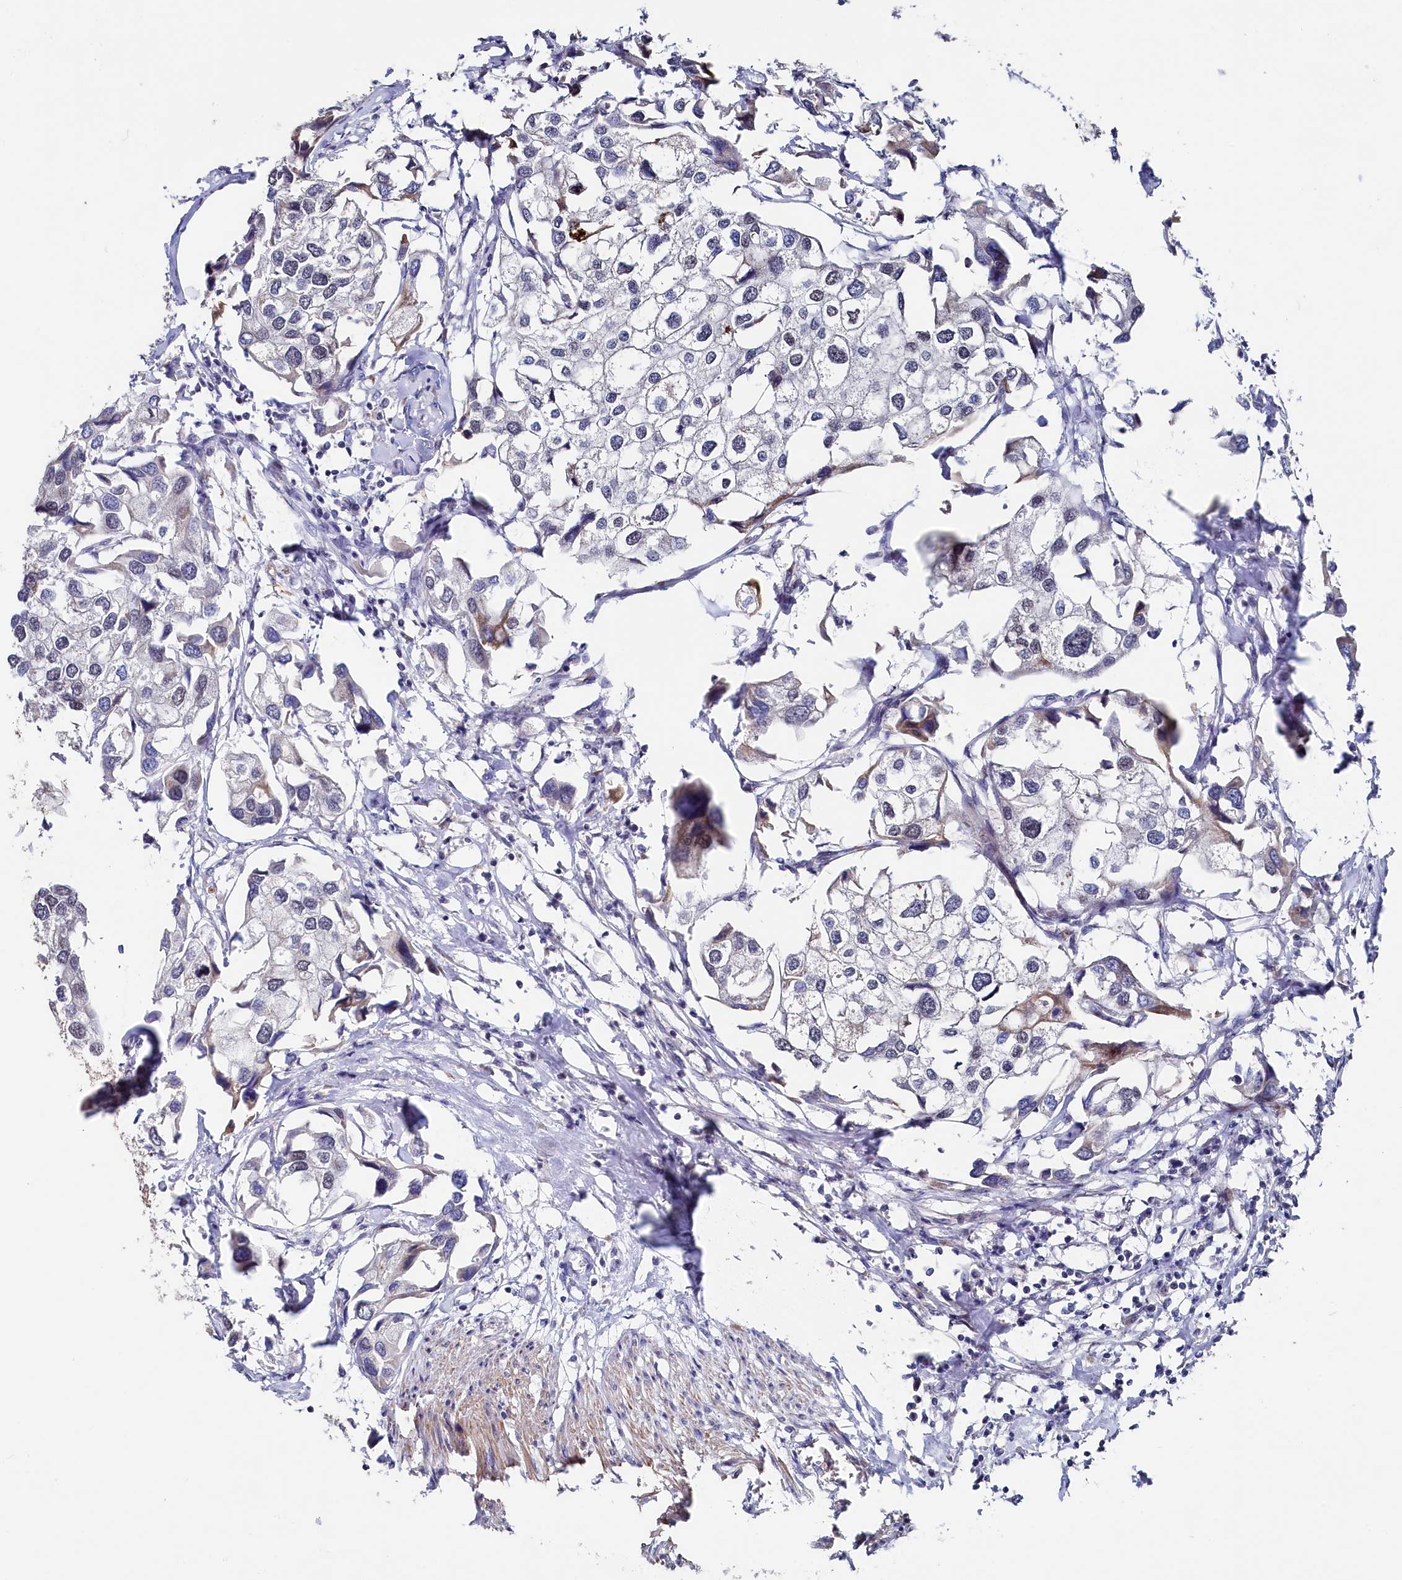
{"staining": {"intensity": "negative", "quantity": "none", "location": "none"}, "tissue": "urothelial cancer", "cell_type": "Tumor cells", "image_type": "cancer", "snomed": [{"axis": "morphology", "description": "Urothelial carcinoma, High grade"}, {"axis": "topography", "description": "Urinary bladder"}], "caption": "IHC photomicrograph of neoplastic tissue: human urothelial carcinoma (high-grade) stained with DAB (3,3'-diaminobenzidine) exhibits no significant protein positivity in tumor cells.", "gene": "TIGD4", "patient": {"sex": "male", "age": 64}}